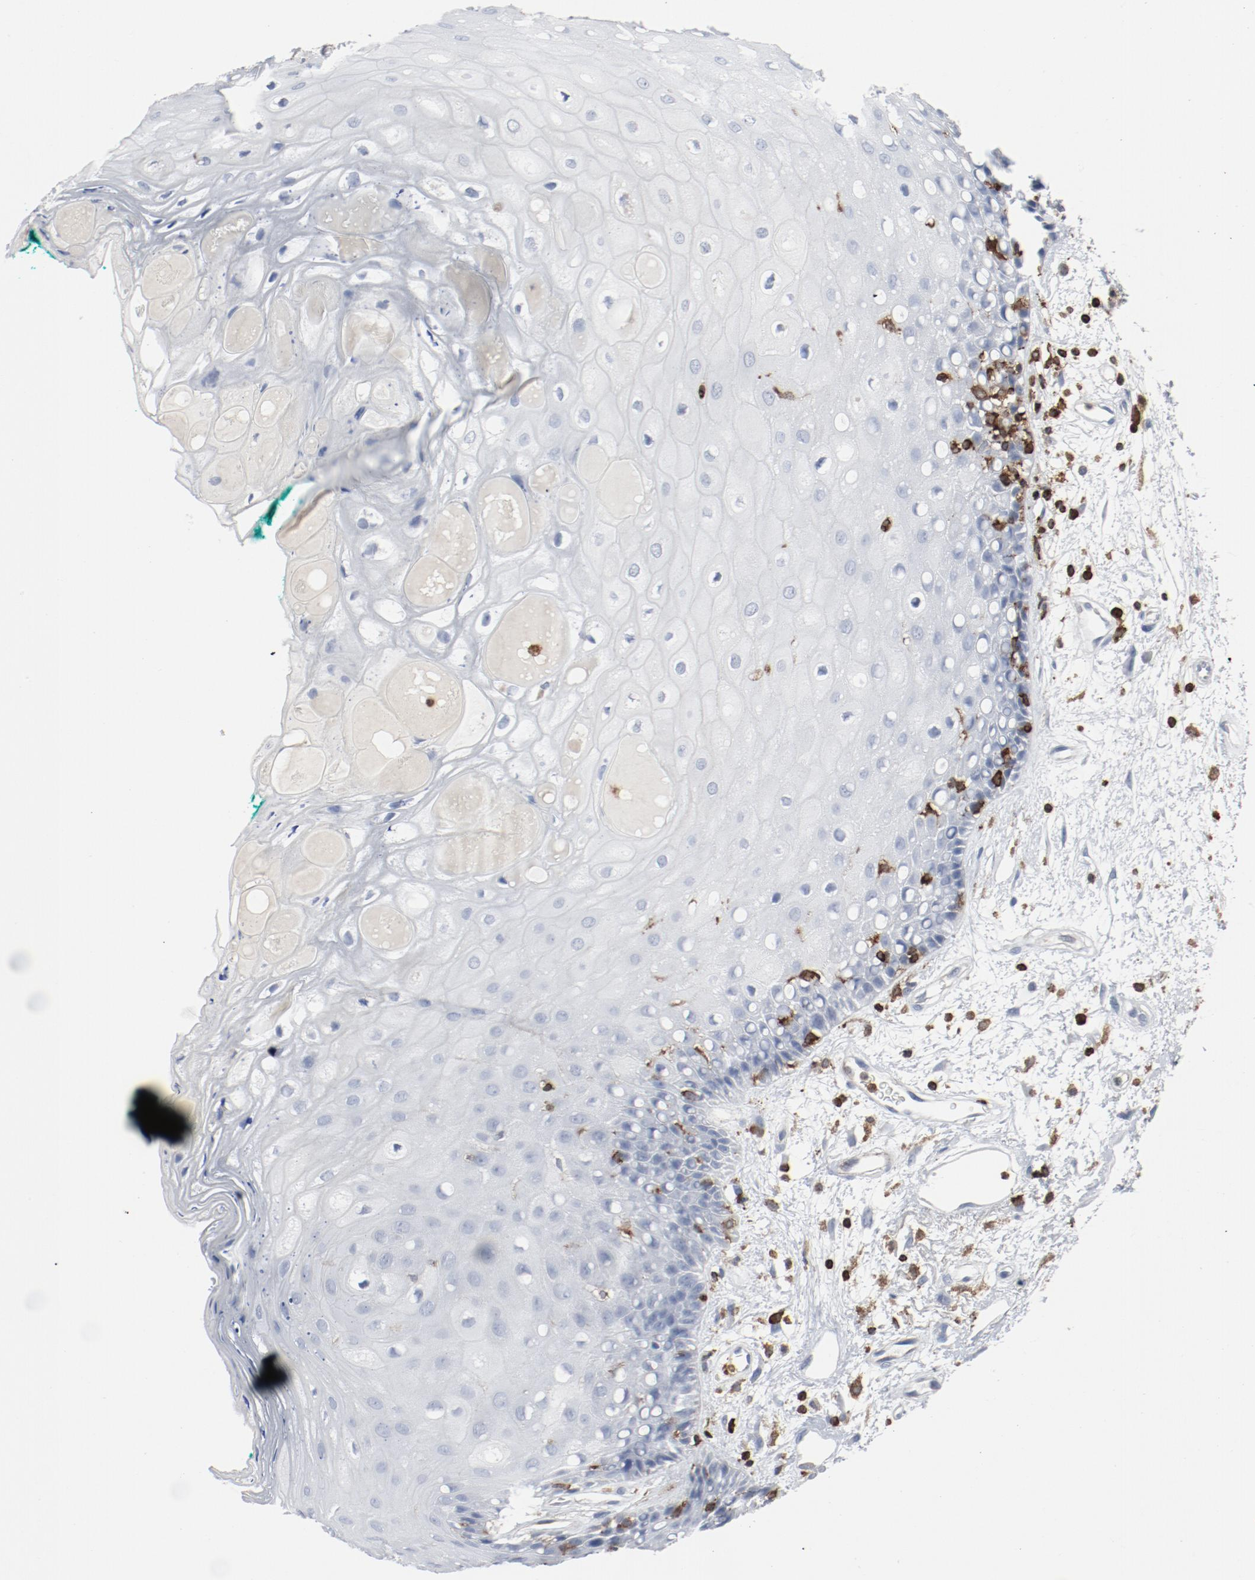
{"staining": {"intensity": "negative", "quantity": "none", "location": "none"}, "tissue": "oral mucosa", "cell_type": "Squamous epithelial cells", "image_type": "normal", "snomed": [{"axis": "morphology", "description": "Normal tissue, NOS"}, {"axis": "morphology", "description": "Squamous cell carcinoma, NOS"}, {"axis": "topography", "description": "Skeletal muscle"}, {"axis": "topography", "description": "Oral tissue"}, {"axis": "topography", "description": "Head-Neck"}], "caption": "Image shows no significant protein expression in squamous epithelial cells of unremarkable oral mucosa.", "gene": "LCP2", "patient": {"sex": "female", "age": 84}}